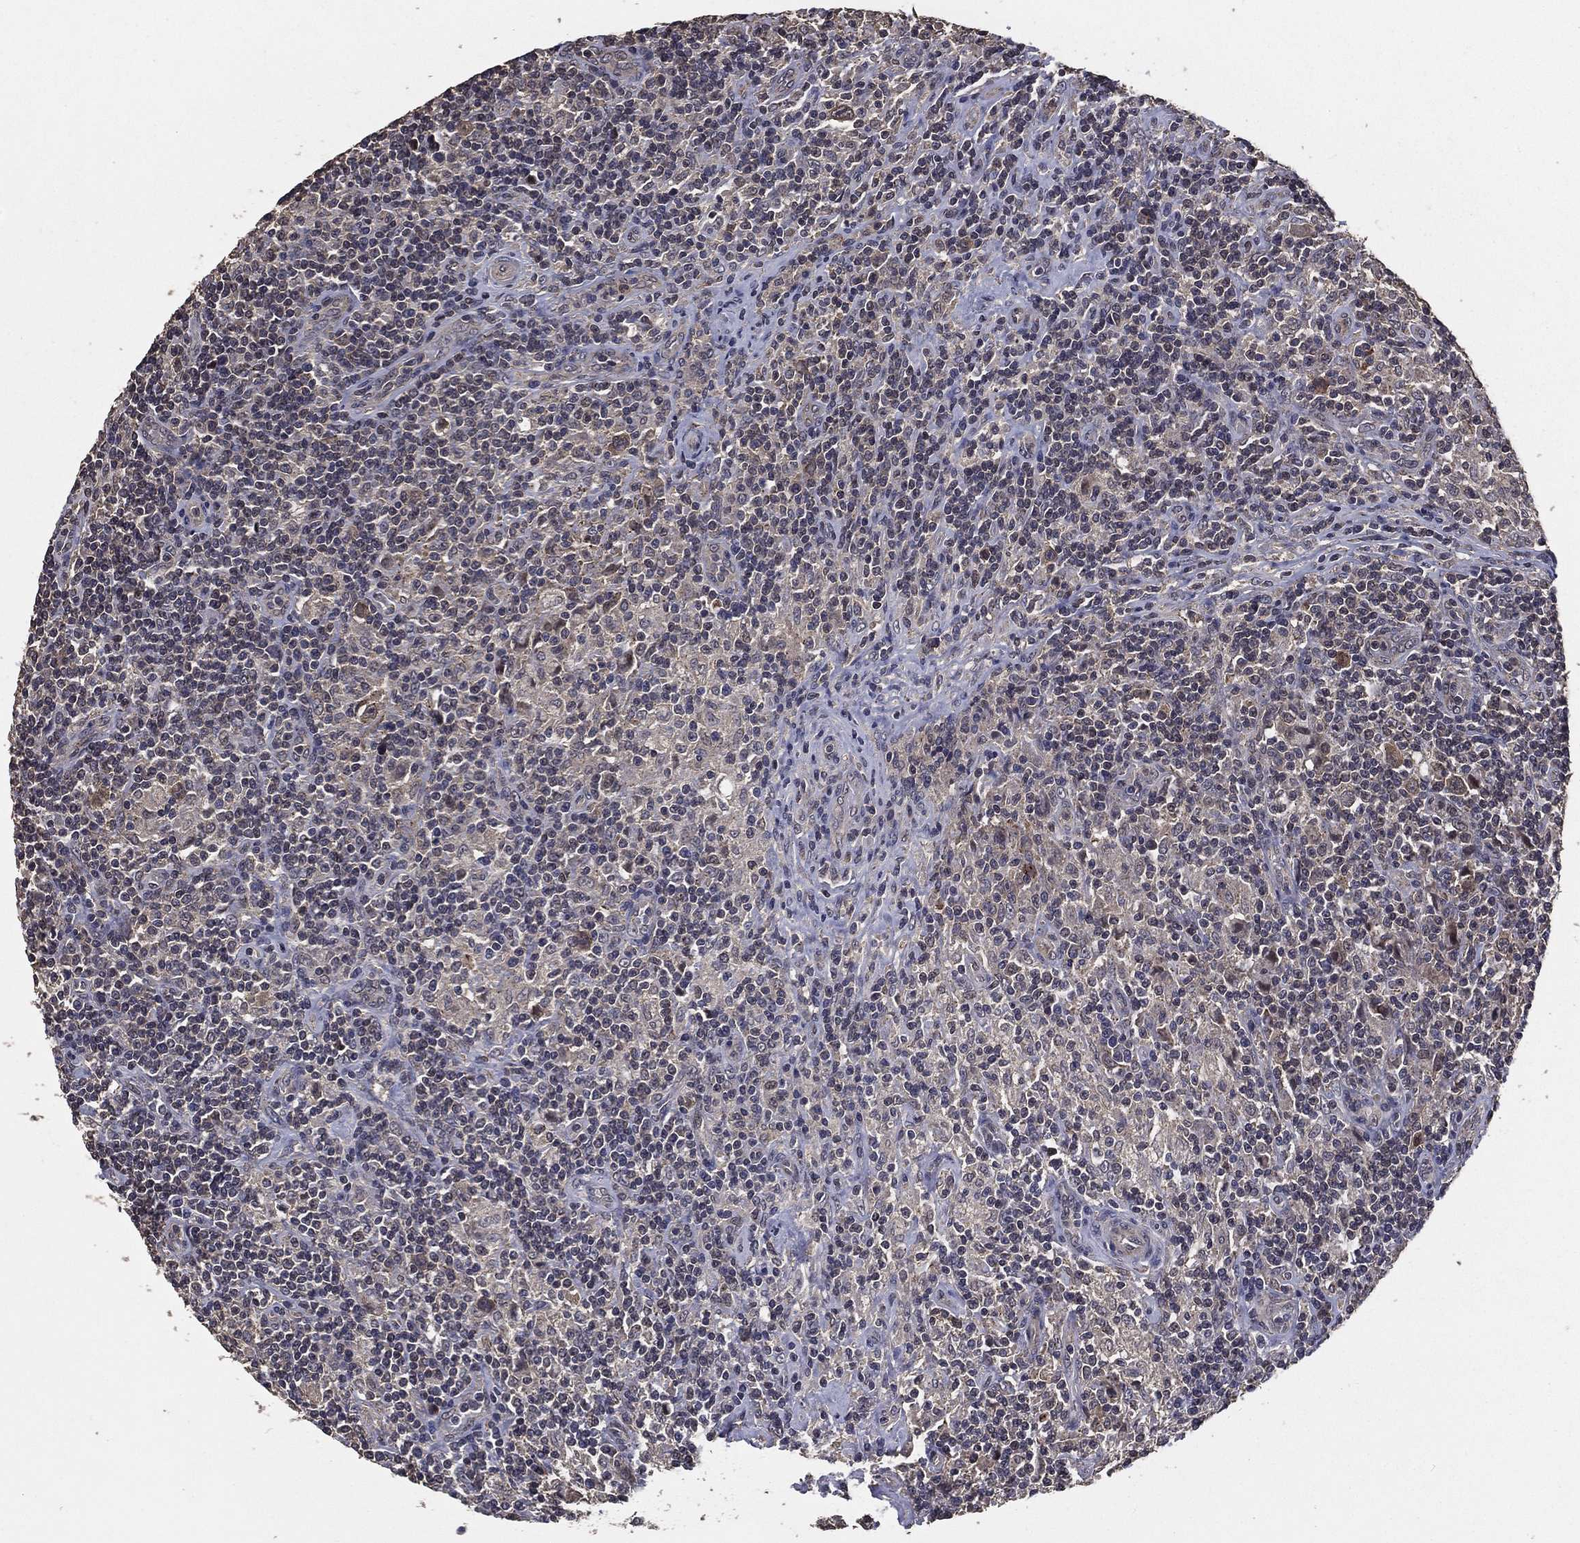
{"staining": {"intensity": "weak", "quantity": "<25%", "location": "cytoplasmic/membranous"}, "tissue": "lymphoma", "cell_type": "Tumor cells", "image_type": "cancer", "snomed": [{"axis": "morphology", "description": "Hodgkin's disease, NOS"}, {"axis": "topography", "description": "Lymph node"}], "caption": "Tumor cells show no significant staining in Hodgkin's disease.", "gene": "PCNT", "patient": {"sex": "male", "age": 70}}